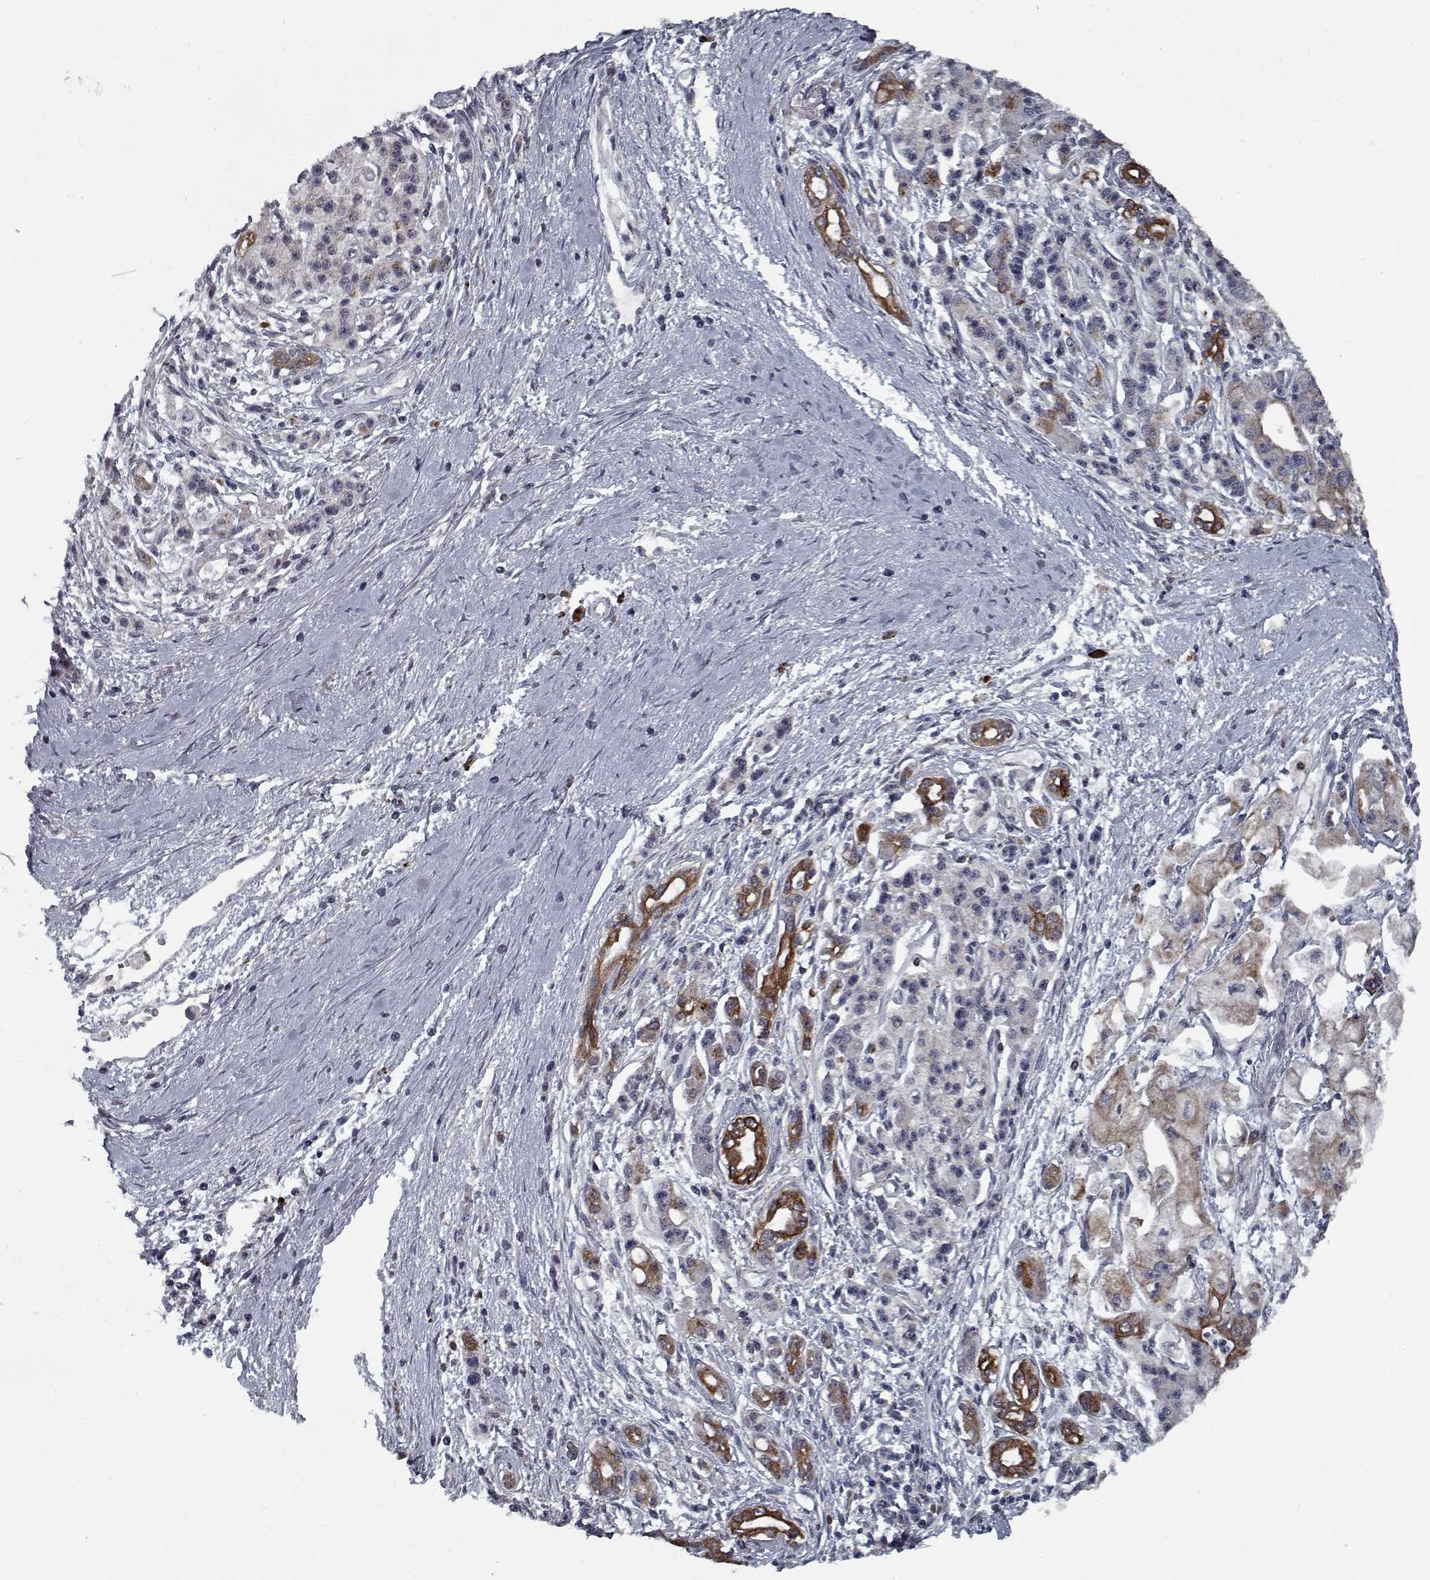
{"staining": {"intensity": "strong", "quantity": "25%-75%", "location": "cytoplasmic/membranous"}, "tissue": "pancreatic cancer", "cell_type": "Tumor cells", "image_type": "cancer", "snomed": [{"axis": "morphology", "description": "Adenocarcinoma, NOS"}, {"axis": "topography", "description": "Pancreas"}], "caption": "An immunohistochemistry (IHC) histopathology image of tumor tissue is shown. Protein staining in brown highlights strong cytoplasmic/membranous positivity in pancreatic cancer (adenocarcinoma) within tumor cells. The staining was performed using DAB, with brown indicating positive protein expression. Nuclei are stained blue with hematoxylin.", "gene": "NLK", "patient": {"sex": "male", "age": 70}}